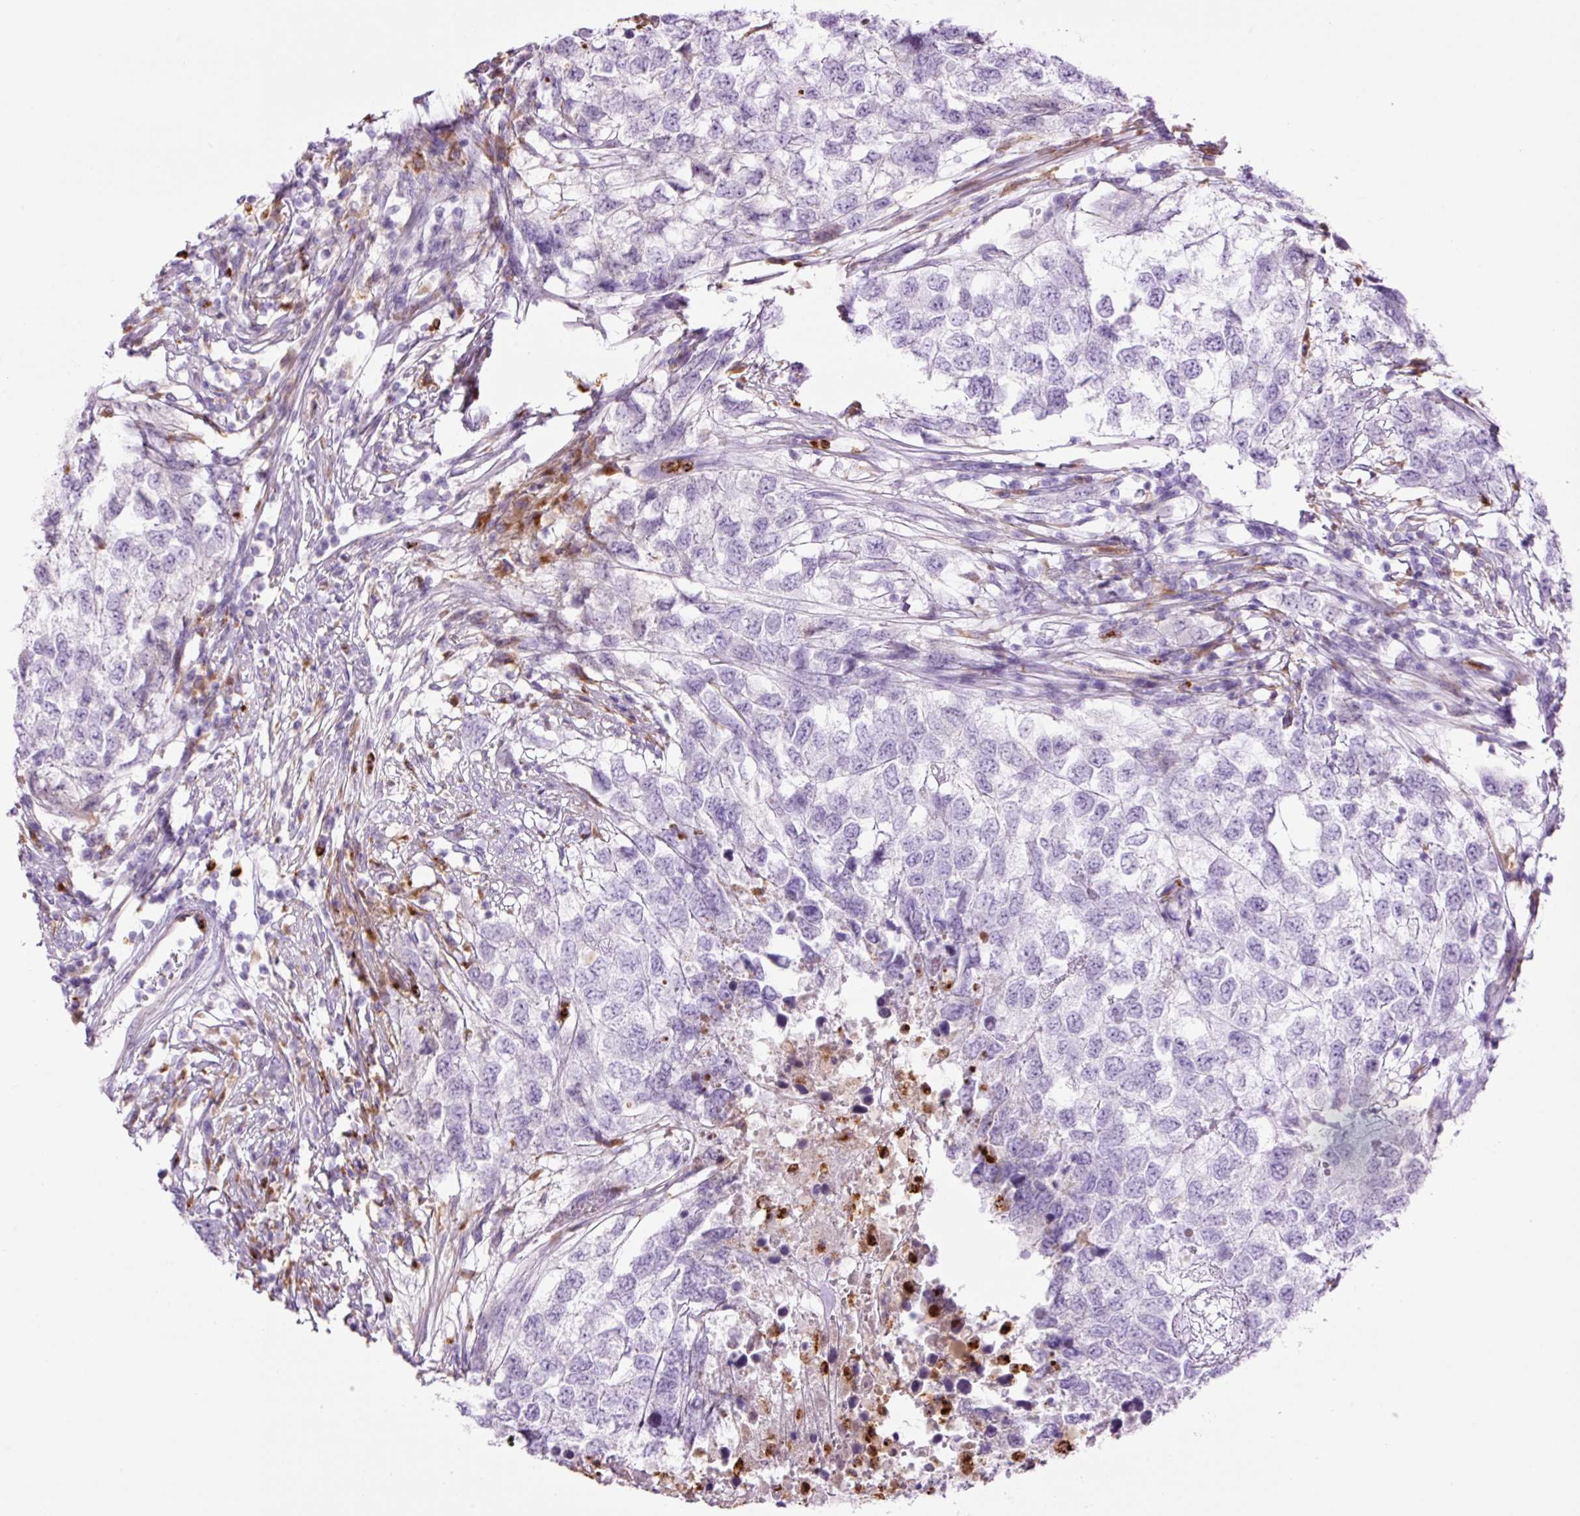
{"staining": {"intensity": "negative", "quantity": "none", "location": "none"}, "tissue": "testis cancer", "cell_type": "Tumor cells", "image_type": "cancer", "snomed": [{"axis": "morphology", "description": "Carcinoma, Embryonal, NOS"}, {"axis": "topography", "description": "Testis"}], "caption": "Protein analysis of testis cancer (embryonal carcinoma) demonstrates no significant expression in tumor cells.", "gene": "LYZ", "patient": {"sex": "male", "age": 83}}